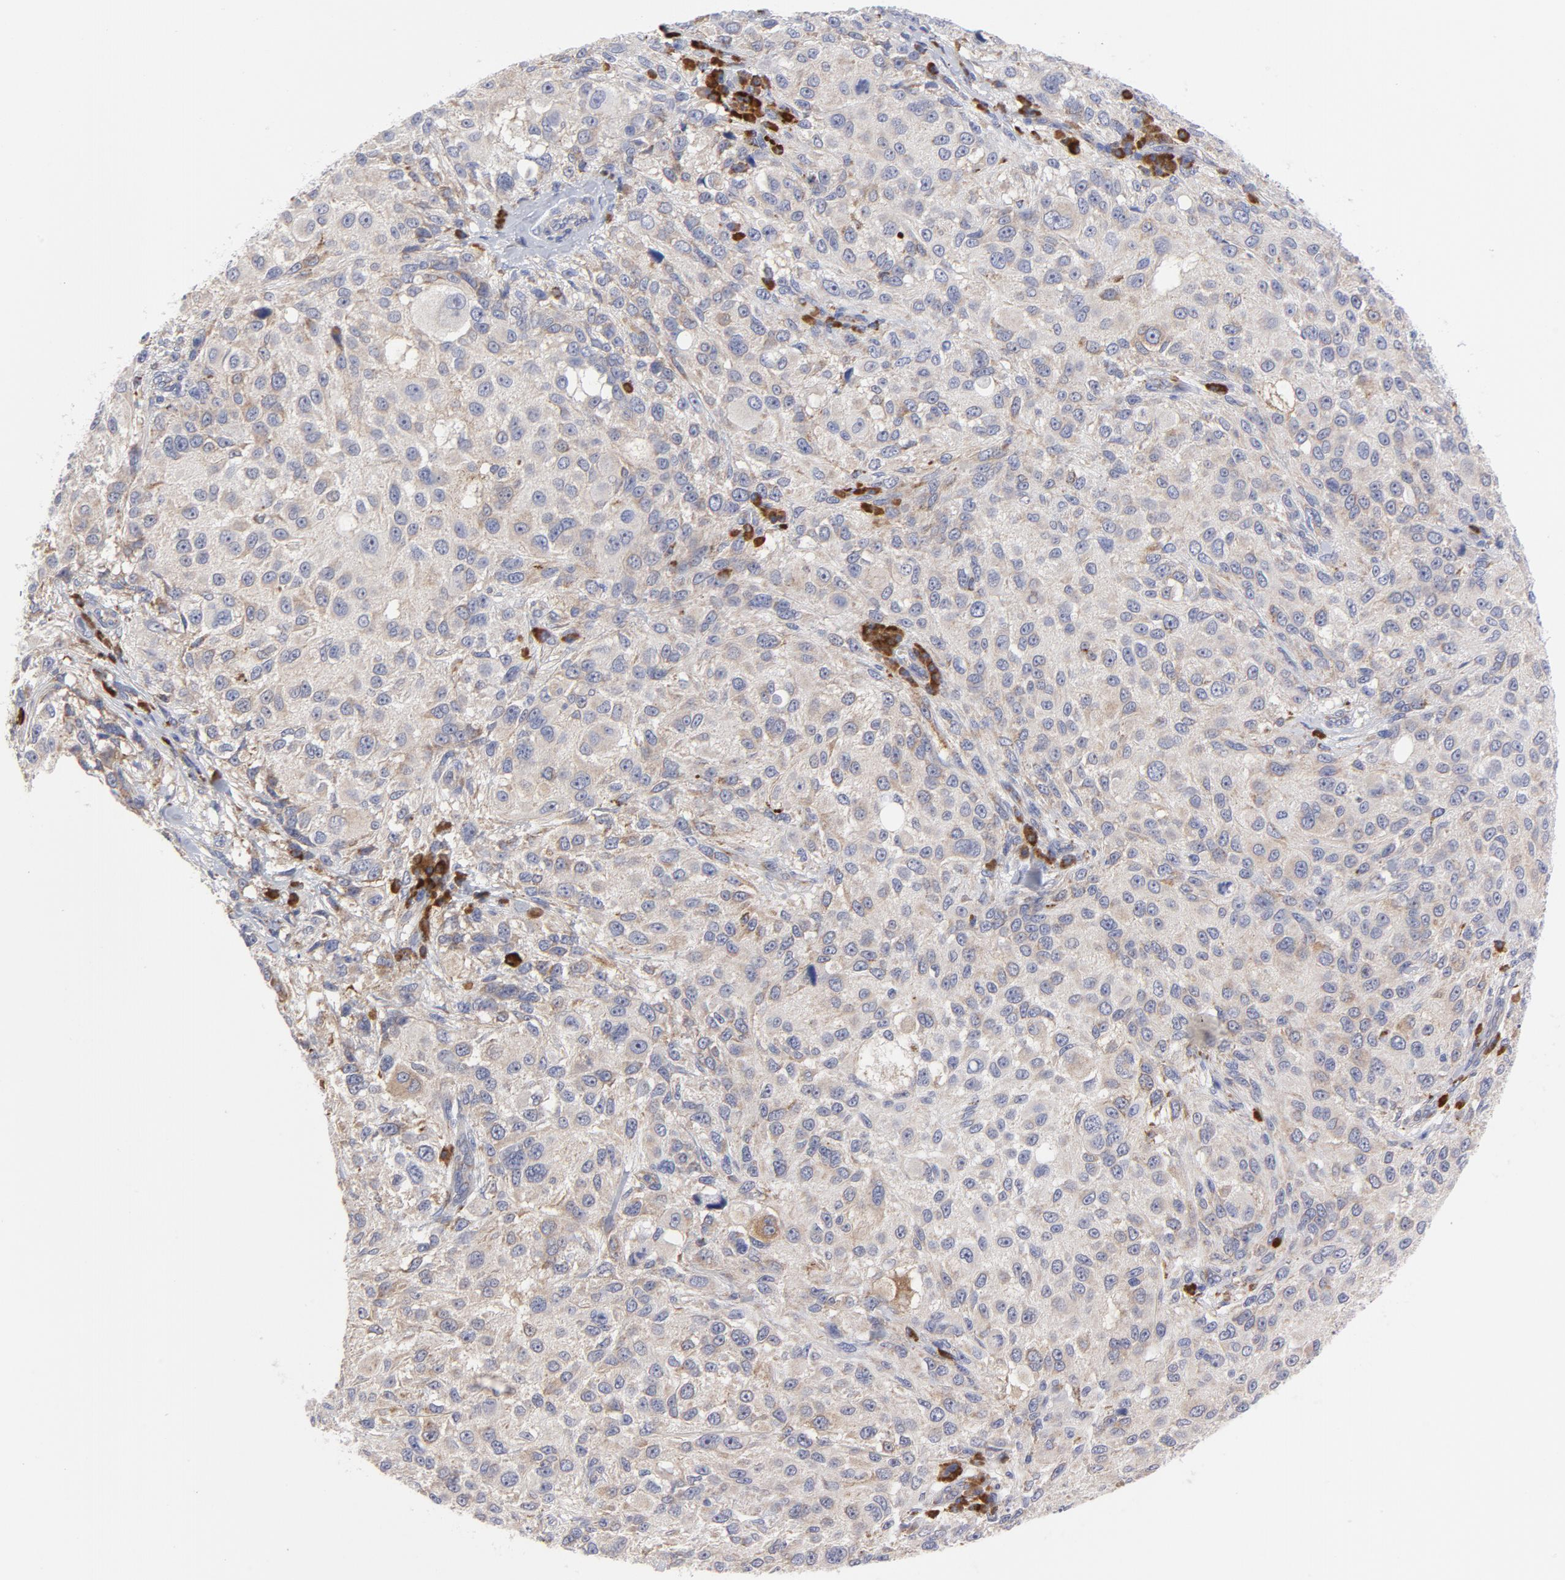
{"staining": {"intensity": "negative", "quantity": "none", "location": "none"}, "tissue": "melanoma", "cell_type": "Tumor cells", "image_type": "cancer", "snomed": [{"axis": "morphology", "description": "Necrosis, NOS"}, {"axis": "morphology", "description": "Malignant melanoma, NOS"}, {"axis": "topography", "description": "Skin"}], "caption": "The image exhibits no significant staining in tumor cells of malignant melanoma.", "gene": "RAPGEF3", "patient": {"sex": "female", "age": 87}}